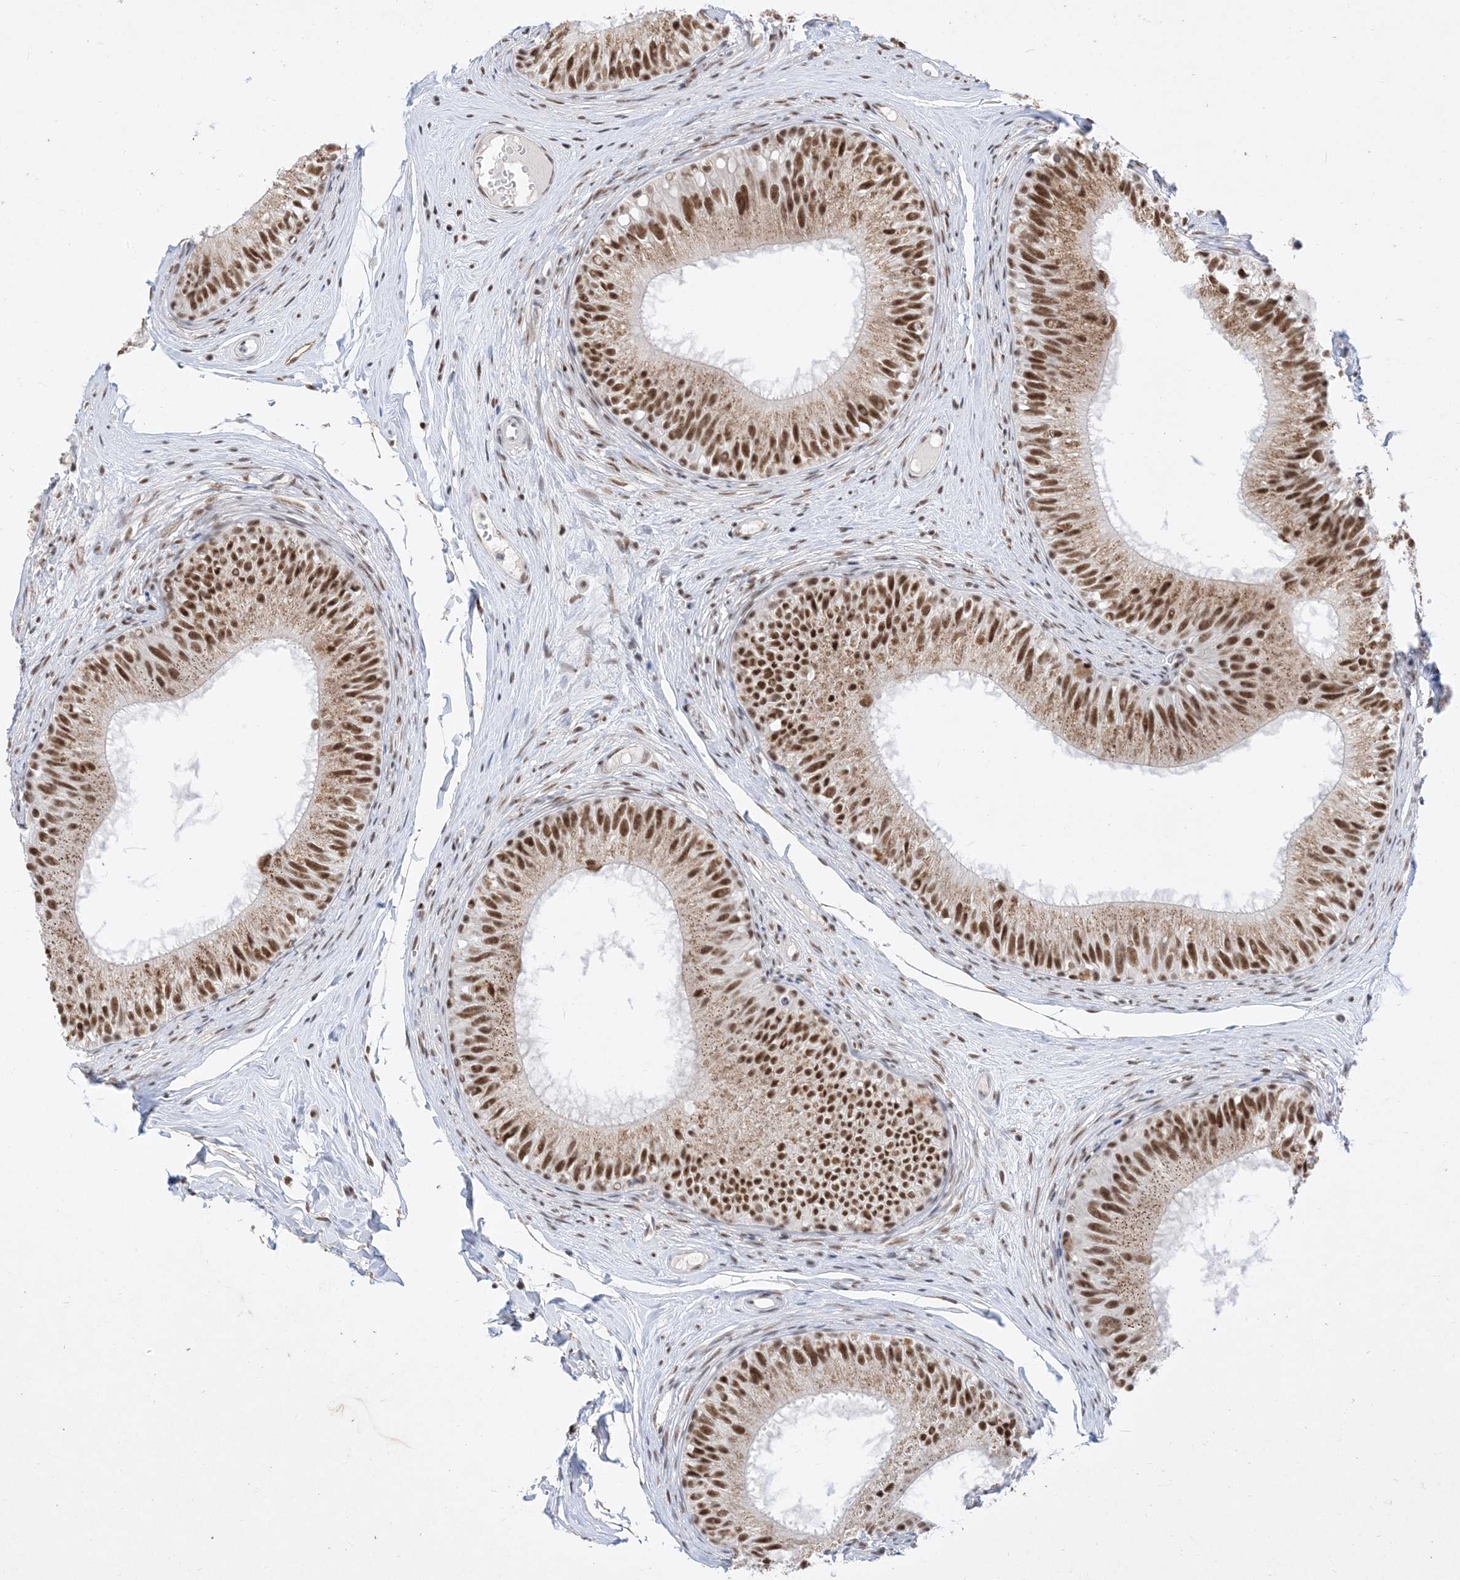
{"staining": {"intensity": "strong", "quantity": ">75%", "location": "cytoplasmic/membranous,nuclear"}, "tissue": "epididymis", "cell_type": "Glandular cells", "image_type": "normal", "snomed": [{"axis": "morphology", "description": "Normal tissue, NOS"}, {"axis": "morphology", "description": "Seminoma in situ"}, {"axis": "topography", "description": "Testis"}, {"axis": "topography", "description": "Epididymis"}], "caption": "Immunohistochemistry (IHC) (DAB (3,3'-diaminobenzidine)) staining of unremarkable epididymis reveals strong cytoplasmic/membranous,nuclear protein positivity in approximately >75% of glandular cells.", "gene": "SF3A3", "patient": {"sex": "male", "age": 28}}